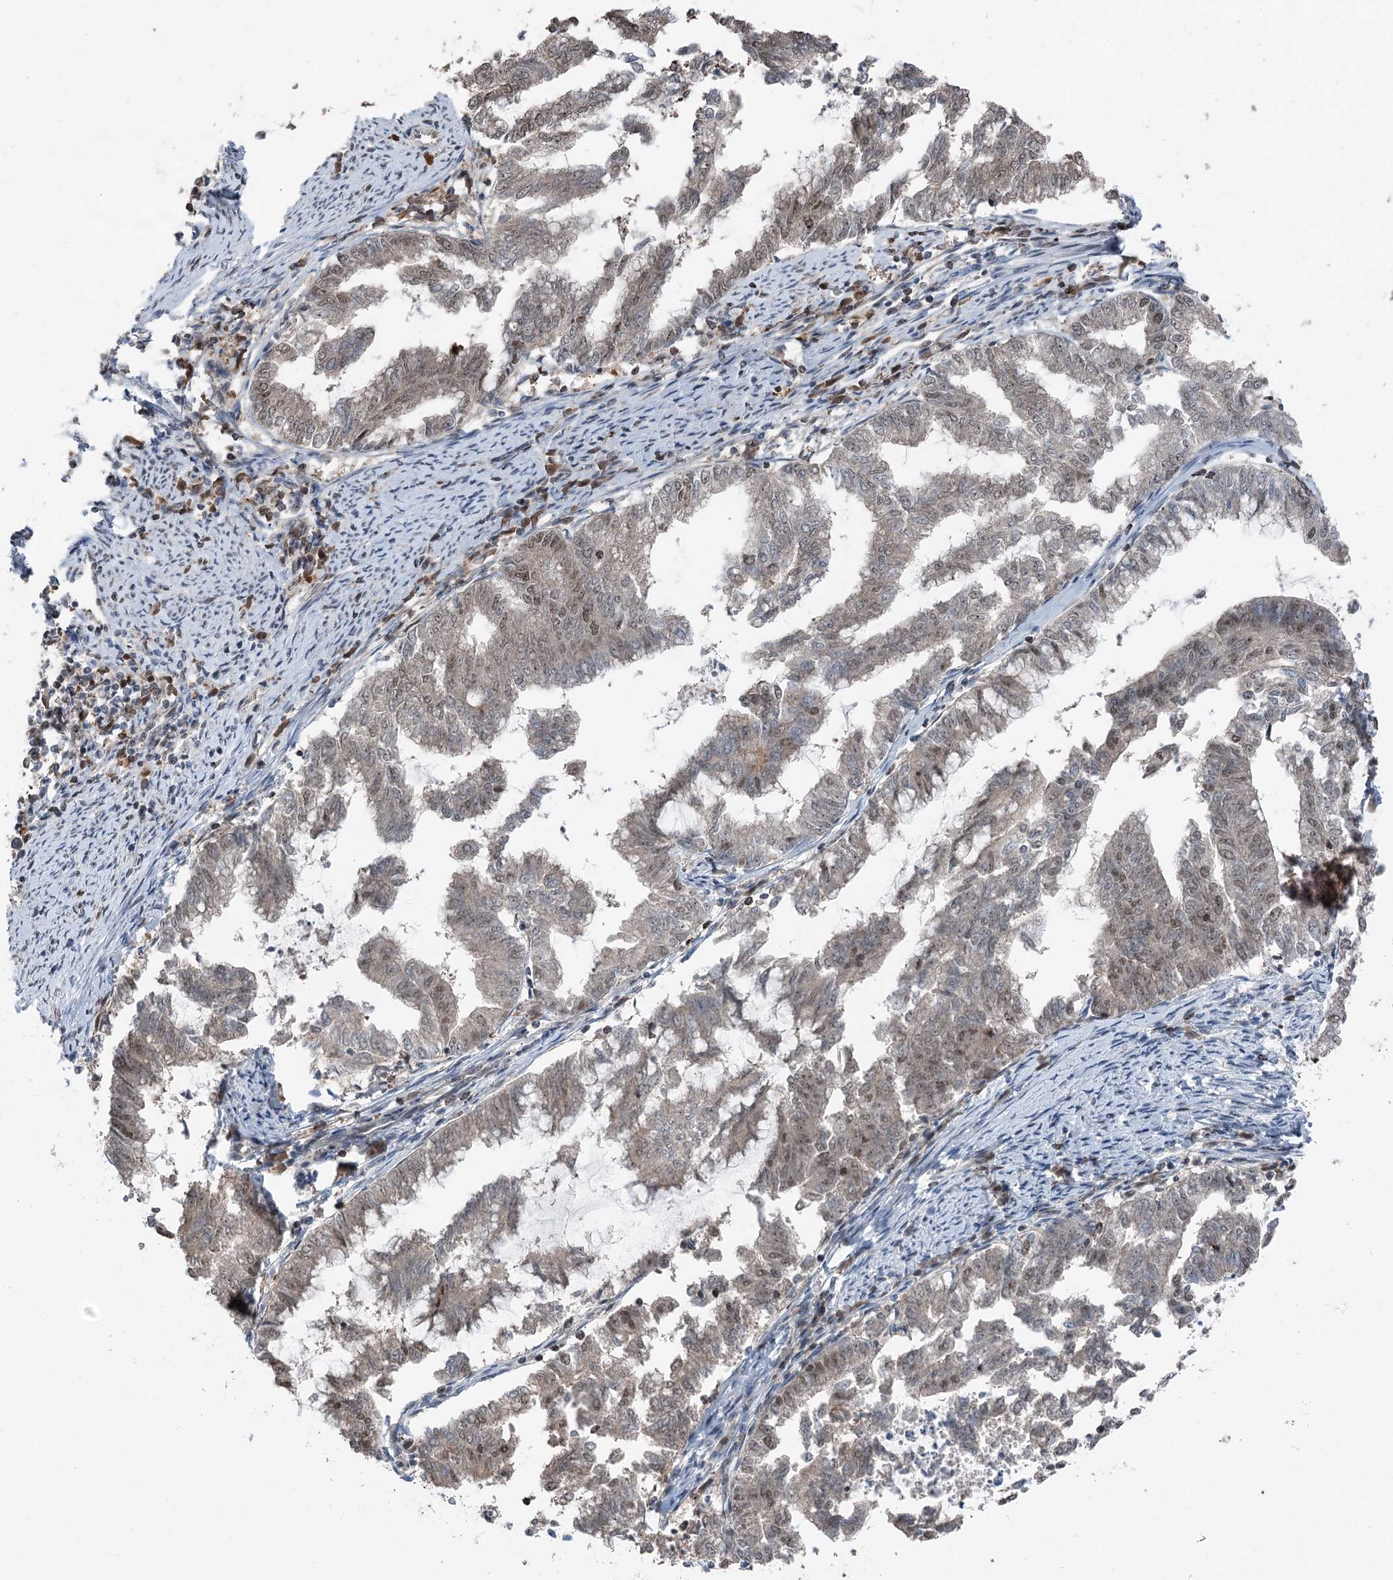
{"staining": {"intensity": "moderate", "quantity": "25%-75%", "location": "nuclear"}, "tissue": "endometrial cancer", "cell_type": "Tumor cells", "image_type": "cancer", "snomed": [{"axis": "morphology", "description": "Adenocarcinoma, NOS"}, {"axis": "topography", "description": "Endometrium"}], "caption": "This image reveals immunohistochemistry staining of human endometrial adenocarcinoma, with medium moderate nuclear expression in approximately 25%-75% of tumor cells.", "gene": "CCSER2", "patient": {"sex": "female", "age": 79}}